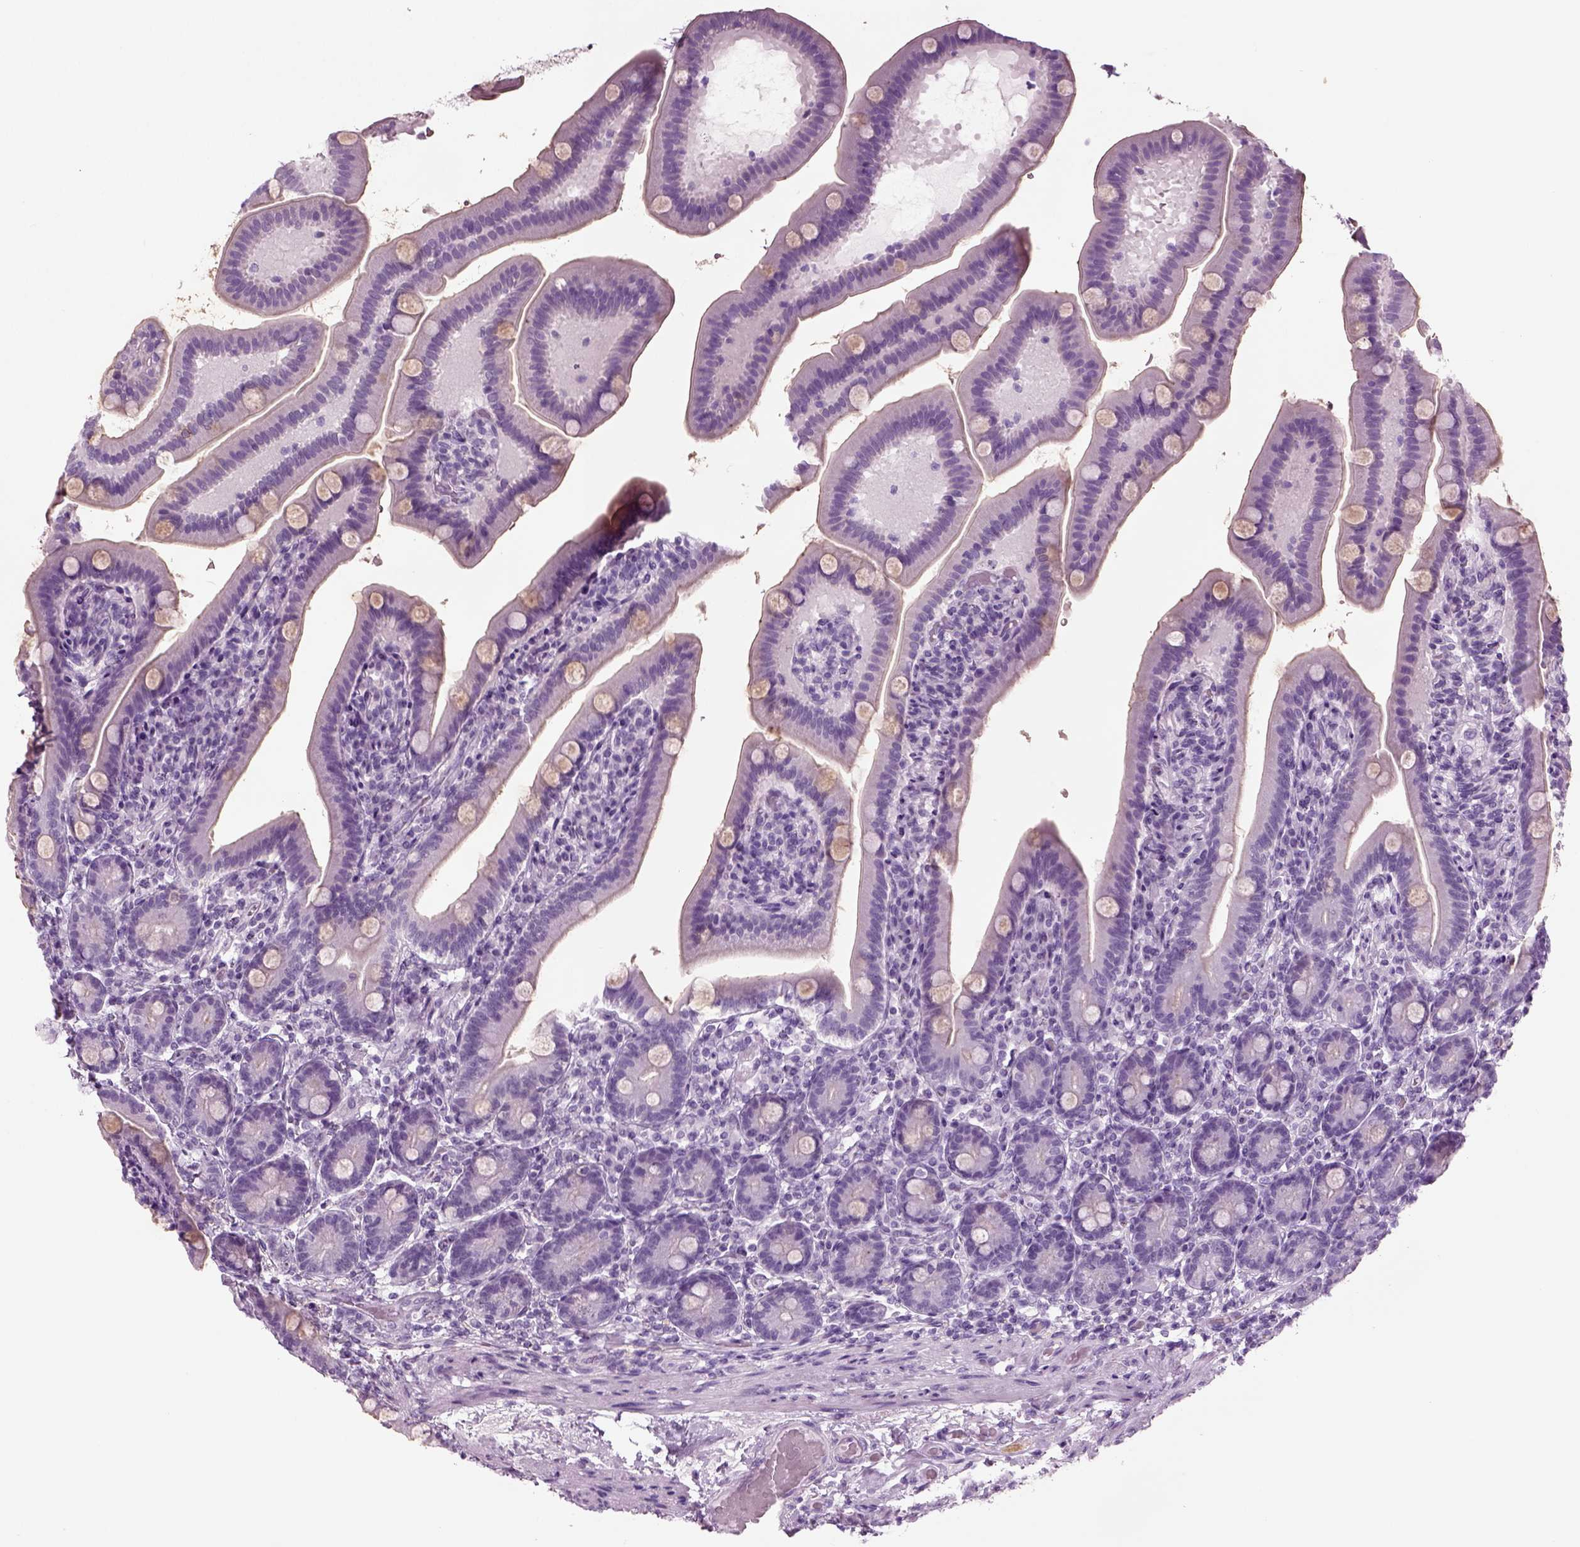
{"staining": {"intensity": "negative", "quantity": "none", "location": "none"}, "tissue": "small intestine", "cell_type": "Glandular cells", "image_type": "normal", "snomed": [{"axis": "morphology", "description": "Normal tissue, NOS"}, {"axis": "topography", "description": "Small intestine"}], "caption": "A high-resolution photomicrograph shows immunohistochemistry (IHC) staining of unremarkable small intestine, which demonstrates no significant positivity in glandular cells.", "gene": "CRABP1", "patient": {"sex": "male", "age": 66}}